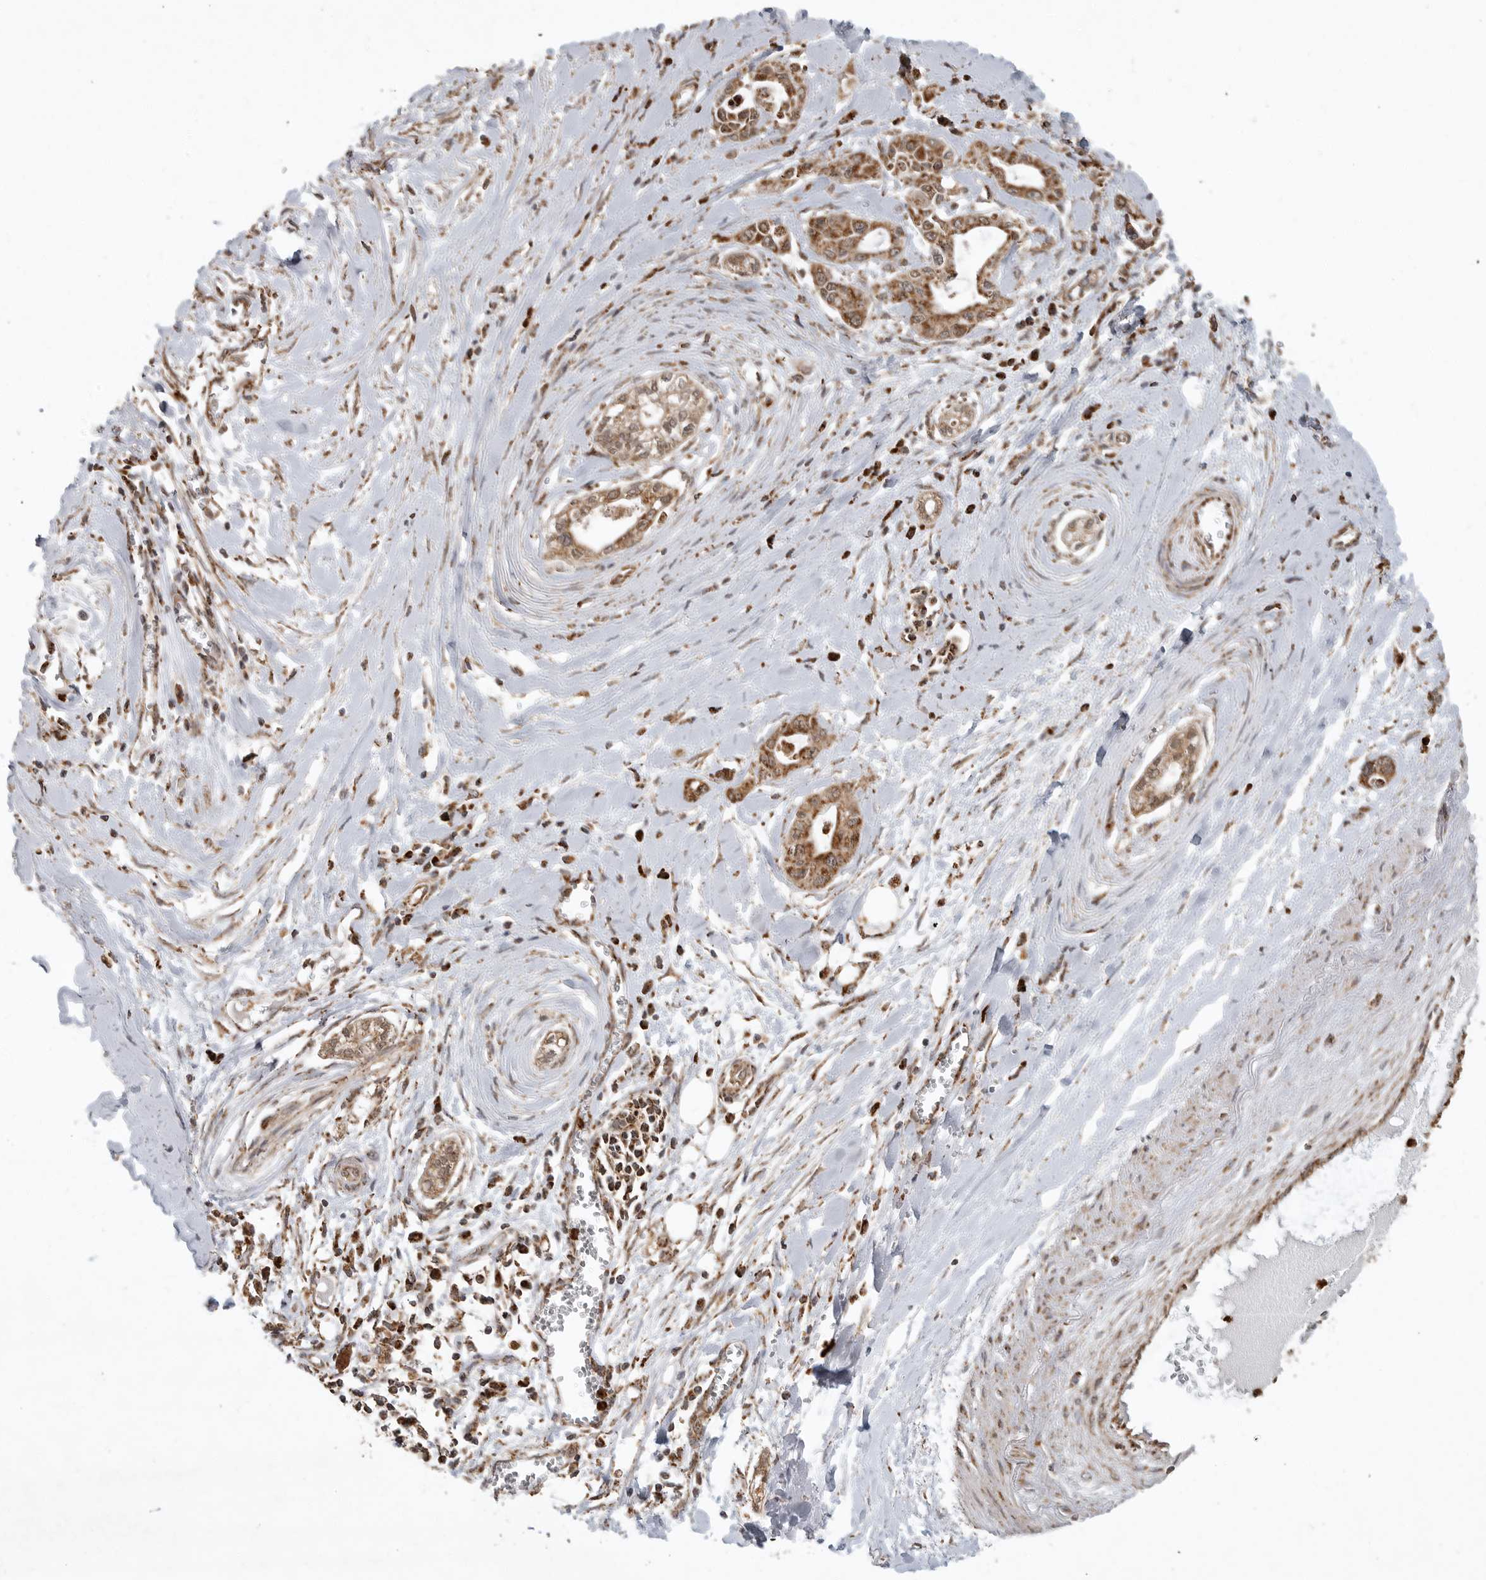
{"staining": {"intensity": "moderate", "quantity": ">75%", "location": "cytoplasmic/membranous"}, "tissue": "pancreatic cancer", "cell_type": "Tumor cells", "image_type": "cancer", "snomed": [{"axis": "morphology", "description": "Adenocarcinoma, NOS"}, {"axis": "topography", "description": "Pancreas"}], "caption": "High-power microscopy captured an immunohistochemistry histopathology image of pancreatic cancer (adenocarcinoma), revealing moderate cytoplasmic/membranous expression in about >75% of tumor cells.", "gene": "GCNT2", "patient": {"sex": "male", "age": 68}}